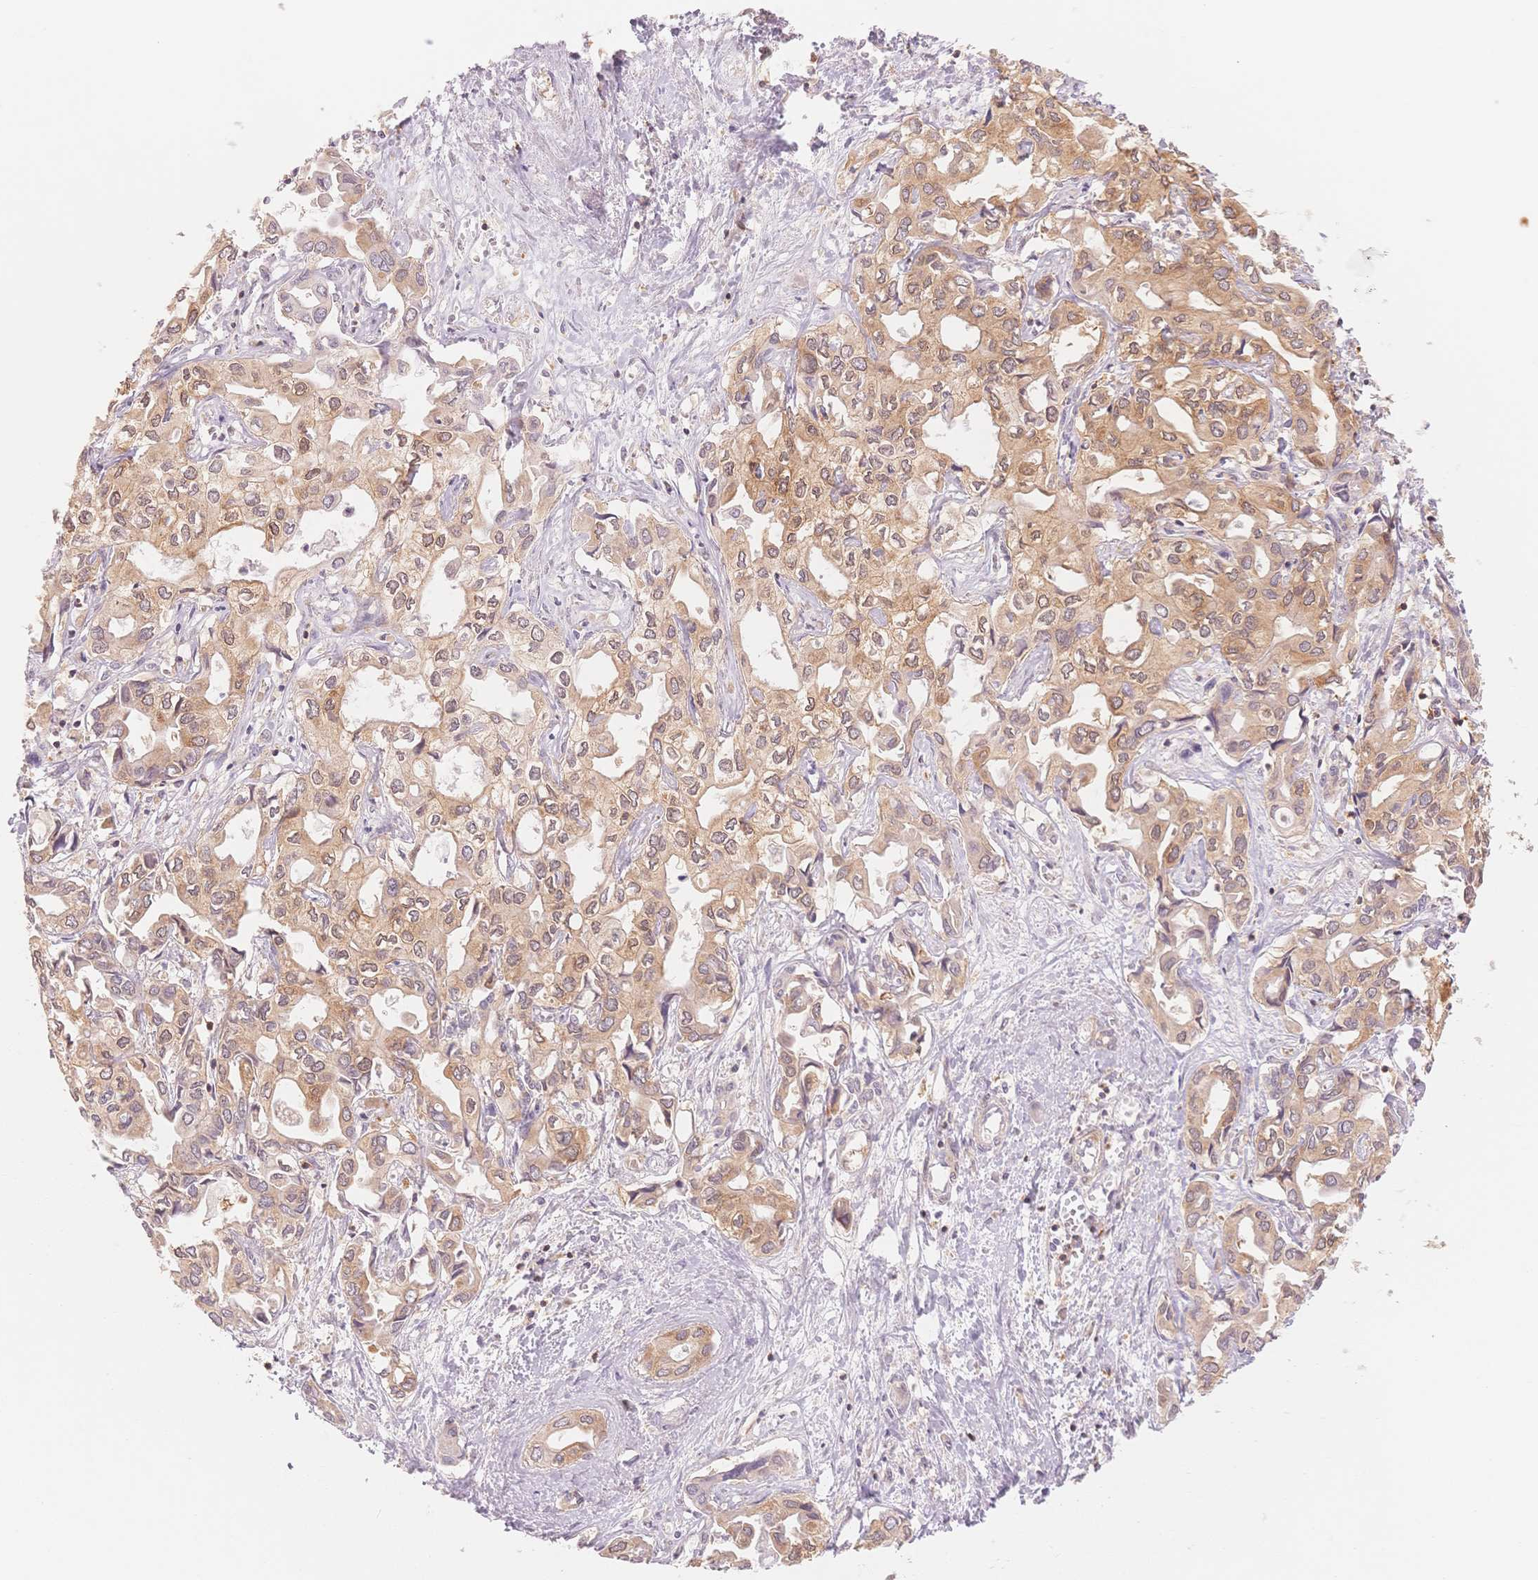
{"staining": {"intensity": "weak", "quantity": ">75%", "location": "cytoplasmic/membranous"}, "tissue": "liver cancer", "cell_type": "Tumor cells", "image_type": "cancer", "snomed": [{"axis": "morphology", "description": "Cholangiocarcinoma"}, {"axis": "topography", "description": "Liver"}], "caption": "Immunohistochemistry (IHC) staining of liver cancer (cholangiocarcinoma), which exhibits low levels of weak cytoplasmic/membranous expression in approximately >75% of tumor cells indicating weak cytoplasmic/membranous protein expression. The staining was performed using DAB (brown) for protein detection and nuclei were counterstained in hematoxylin (blue).", "gene": "STK39", "patient": {"sex": "female", "age": 64}}